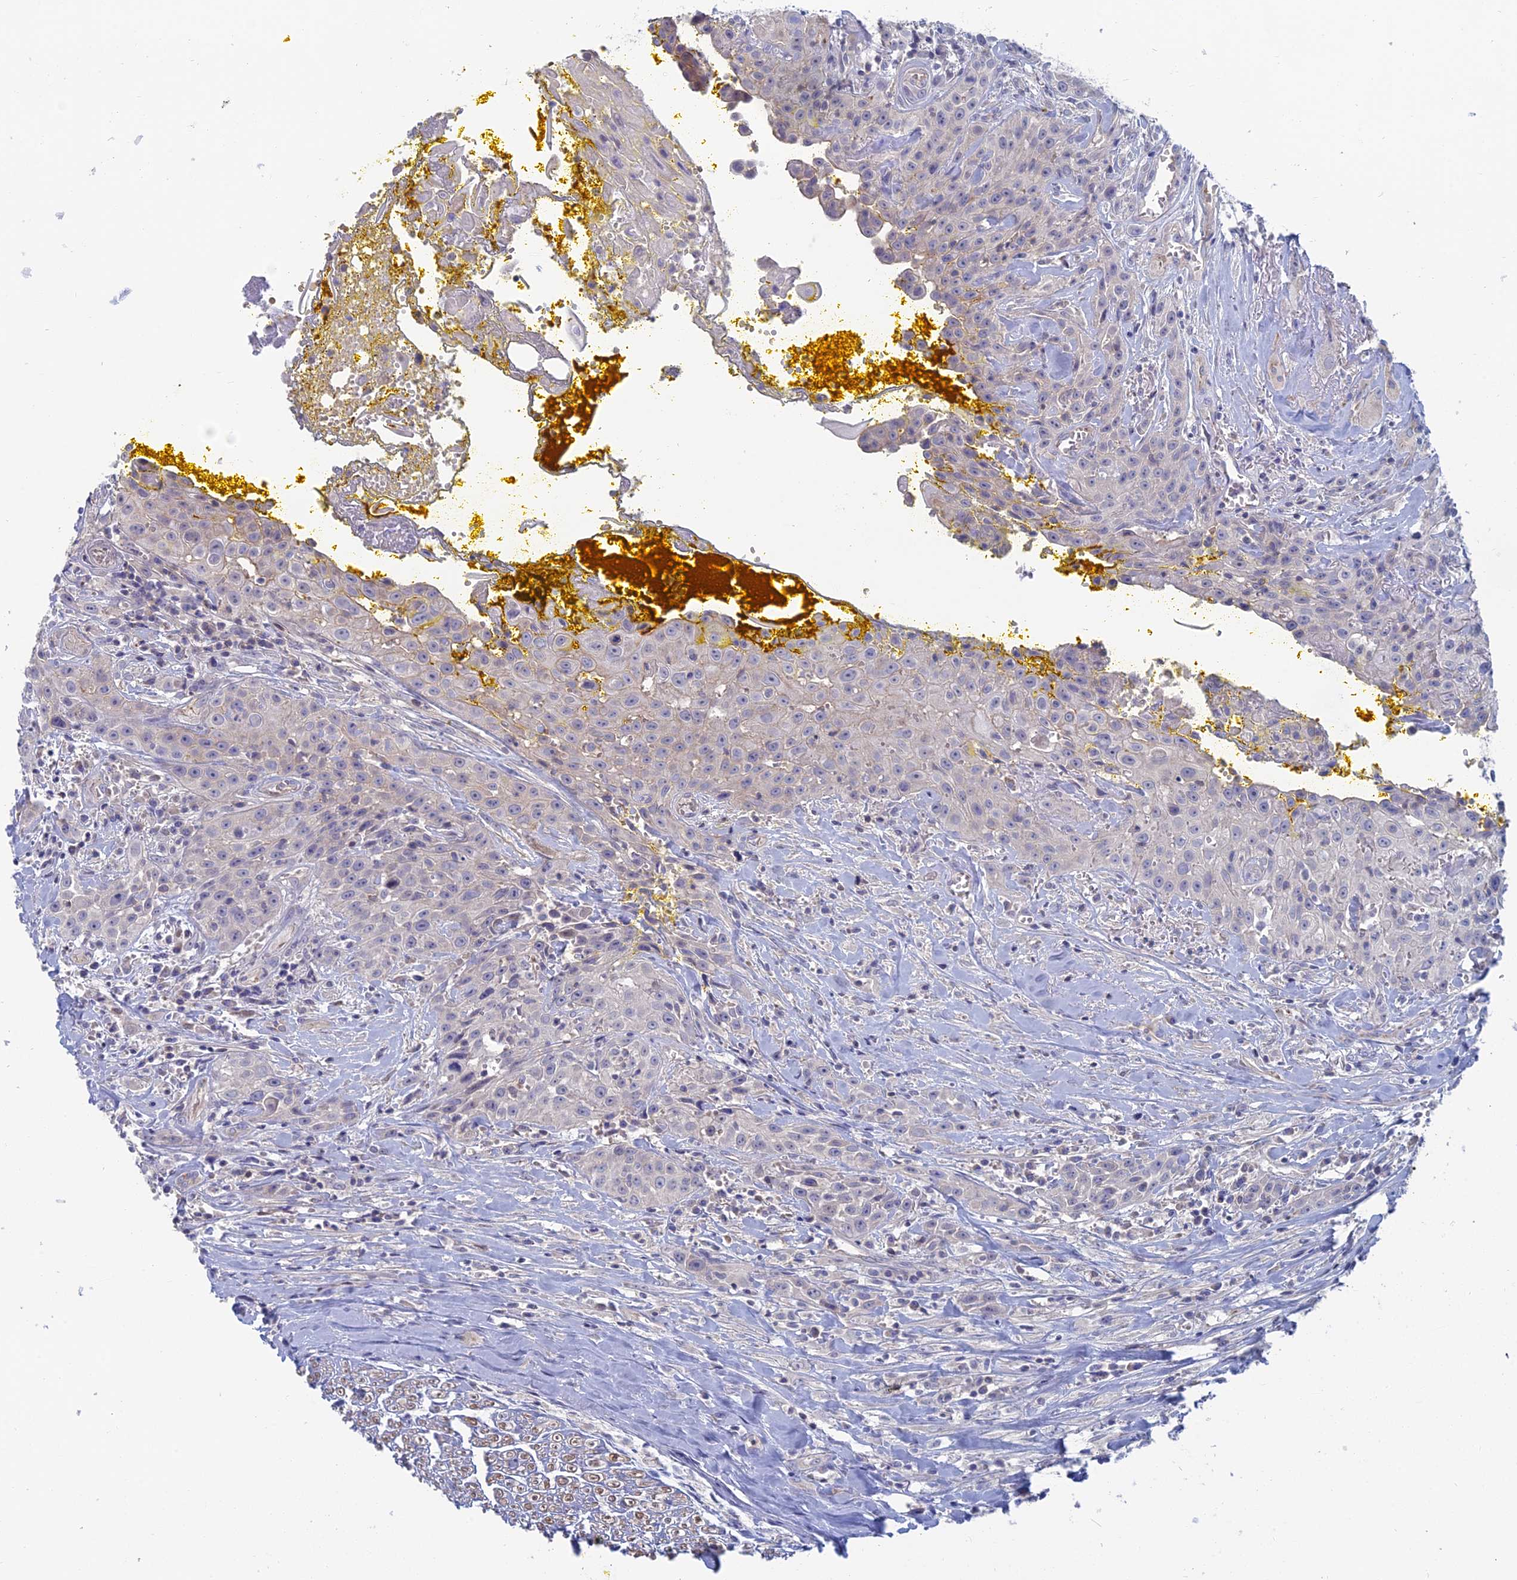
{"staining": {"intensity": "negative", "quantity": "none", "location": "none"}, "tissue": "head and neck cancer", "cell_type": "Tumor cells", "image_type": "cancer", "snomed": [{"axis": "morphology", "description": "Squamous cell carcinoma, NOS"}, {"axis": "topography", "description": "Oral tissue"}, {"axis": "topography", "description": "Head-Neck"}], "caption": "Tumor cells are negative for protein expression in human squamous cell carcinoma (head and neck).", "gene": "TBC1D30", "patient": {"sex": "female", "age": 82}}